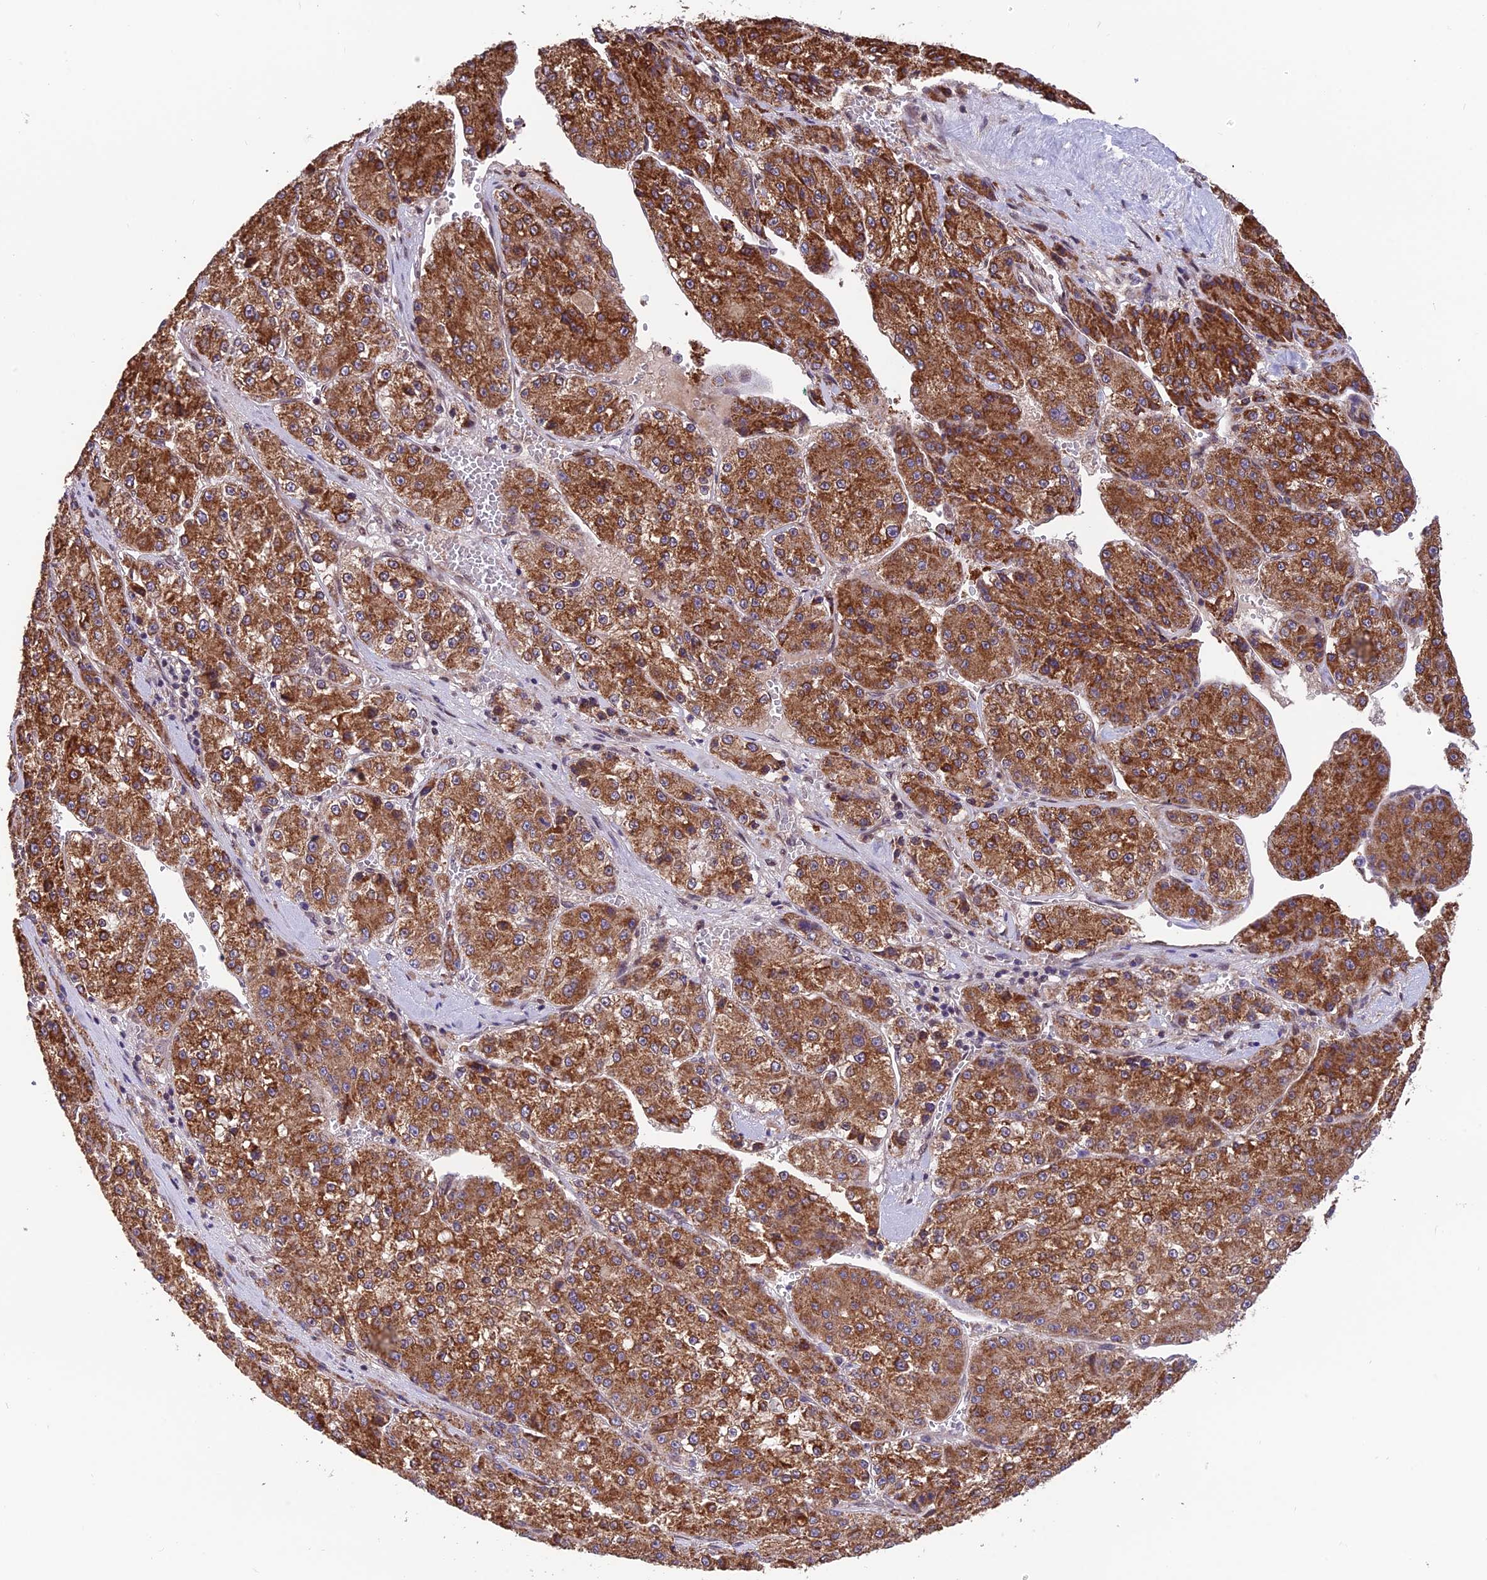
{"staining": {"intensity": "strong", "quantity": ">75%", "location": "cytoplasmic/membranous"}, "tissue": "liver cancer", "cell_type": "Tumor cells", "image_type": "cancer", "snomed": [{"axis": "morphology", "description": "Carcinoma, Hepatocellular, NOS"}, {"axis": "topography", "description": "Liver"}], "caption": "IHC of liver cancer (hepatocellular carcinoma) displays high levels of strong cytoplasmic/membranous positivity in approximately >75% of tumor cells. The protein is stained brown, and the nuclei are stained in blue (DAB IHC with brightfield microscopy, high magnification).", "gene": "CYP2R1", "patient": {"sex": "female", "age": 73}}